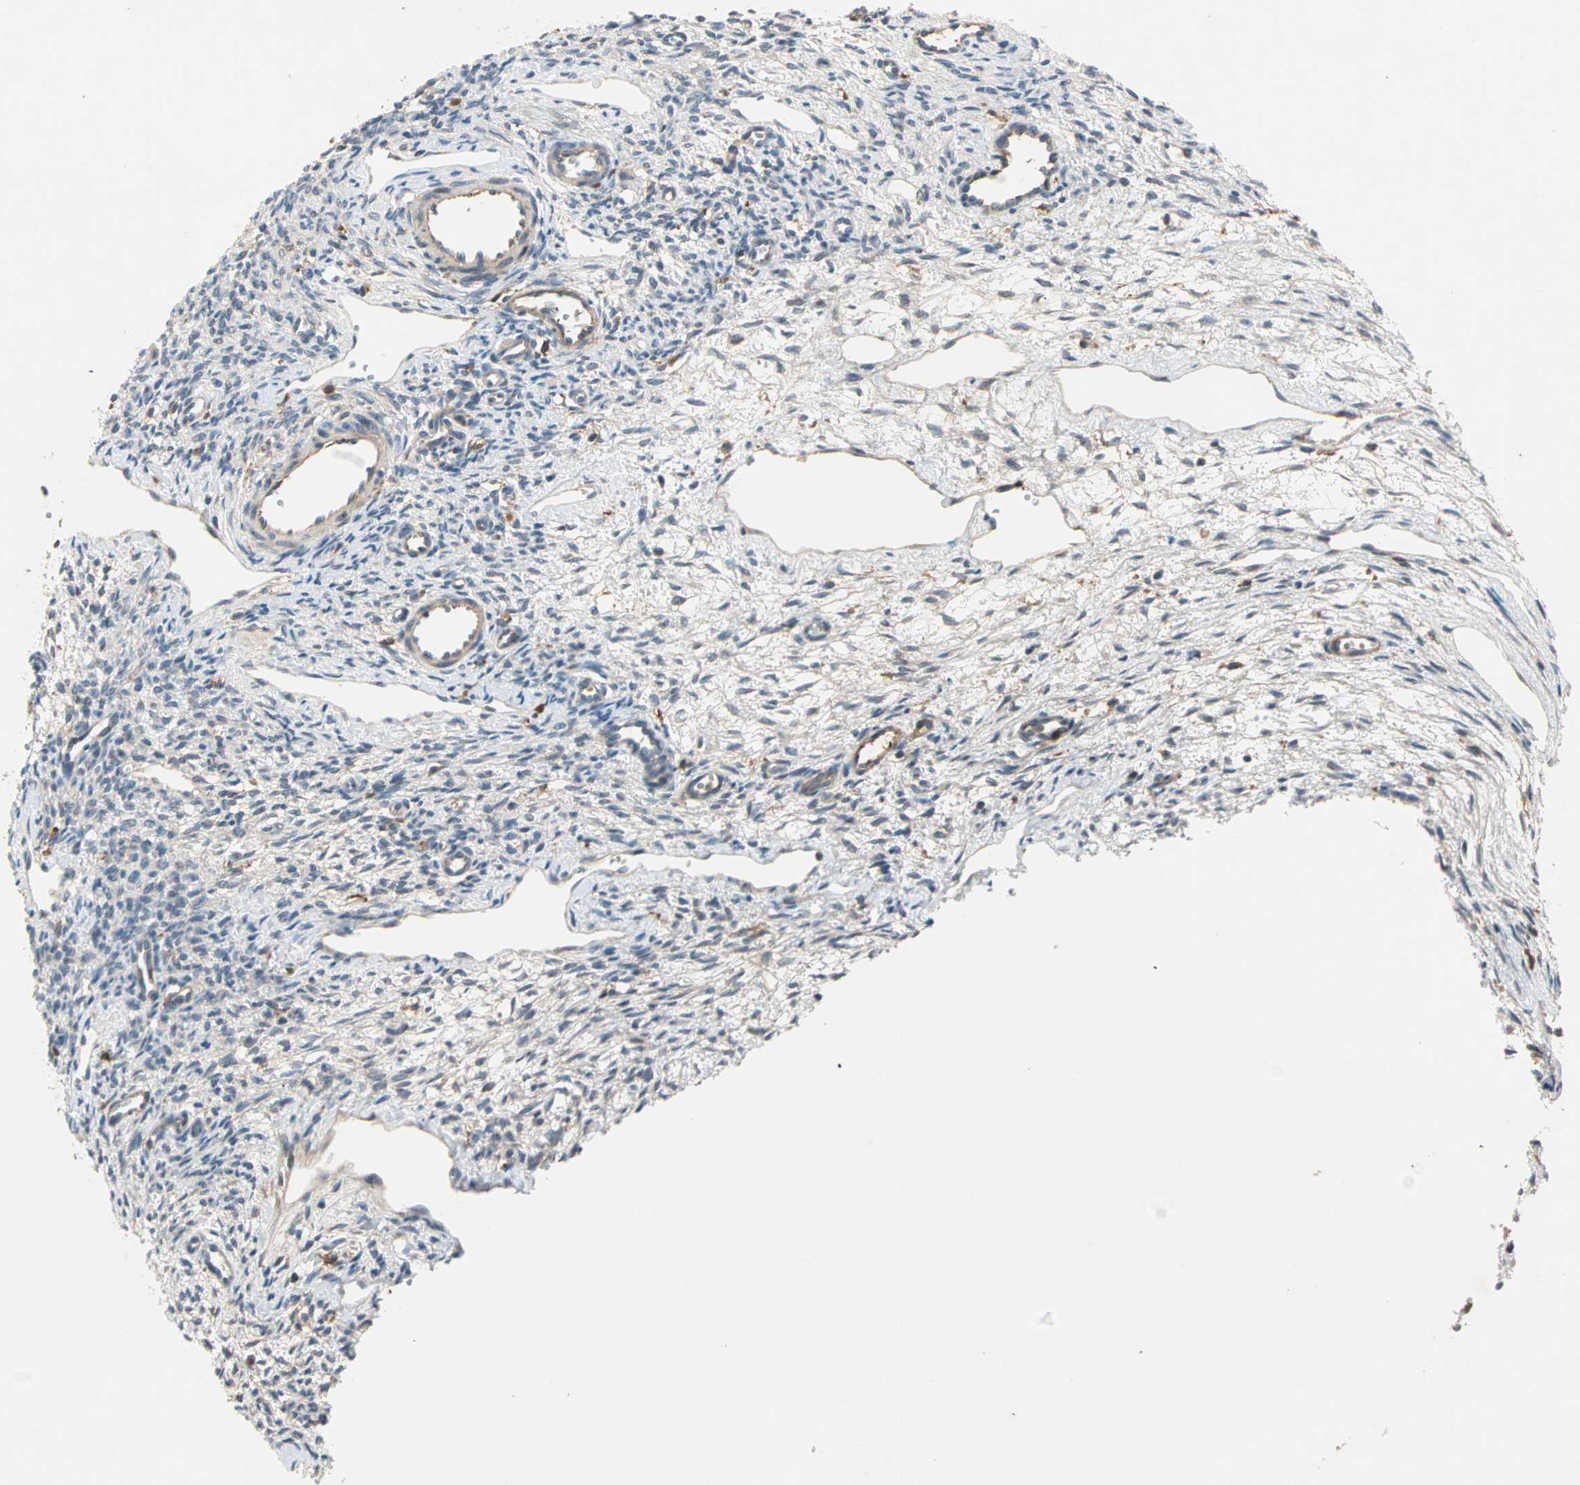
{"staining": {"intensity": "weak", "quantity": "25%-75%", "location": "cytoplasmic/membranous"}, "tissue": "ovary", "cell_type": "Follicle cells", "image_type": "normal", "snomed": [{"axis": "morphology", "description": "Normal tissue, NOS"}, {"axis": "topography", "description": "Ovary"}], "caption": "Normal ovary was stained to show a protein in brown. There is low levels of weak cytoplasmic/membranous expression in approximately 25%-75% of follicle cells. (IHC, brightfield microscopy, high magnification).", "gene": "PROS1", "patient": {"sex": "female", "age": 33}}